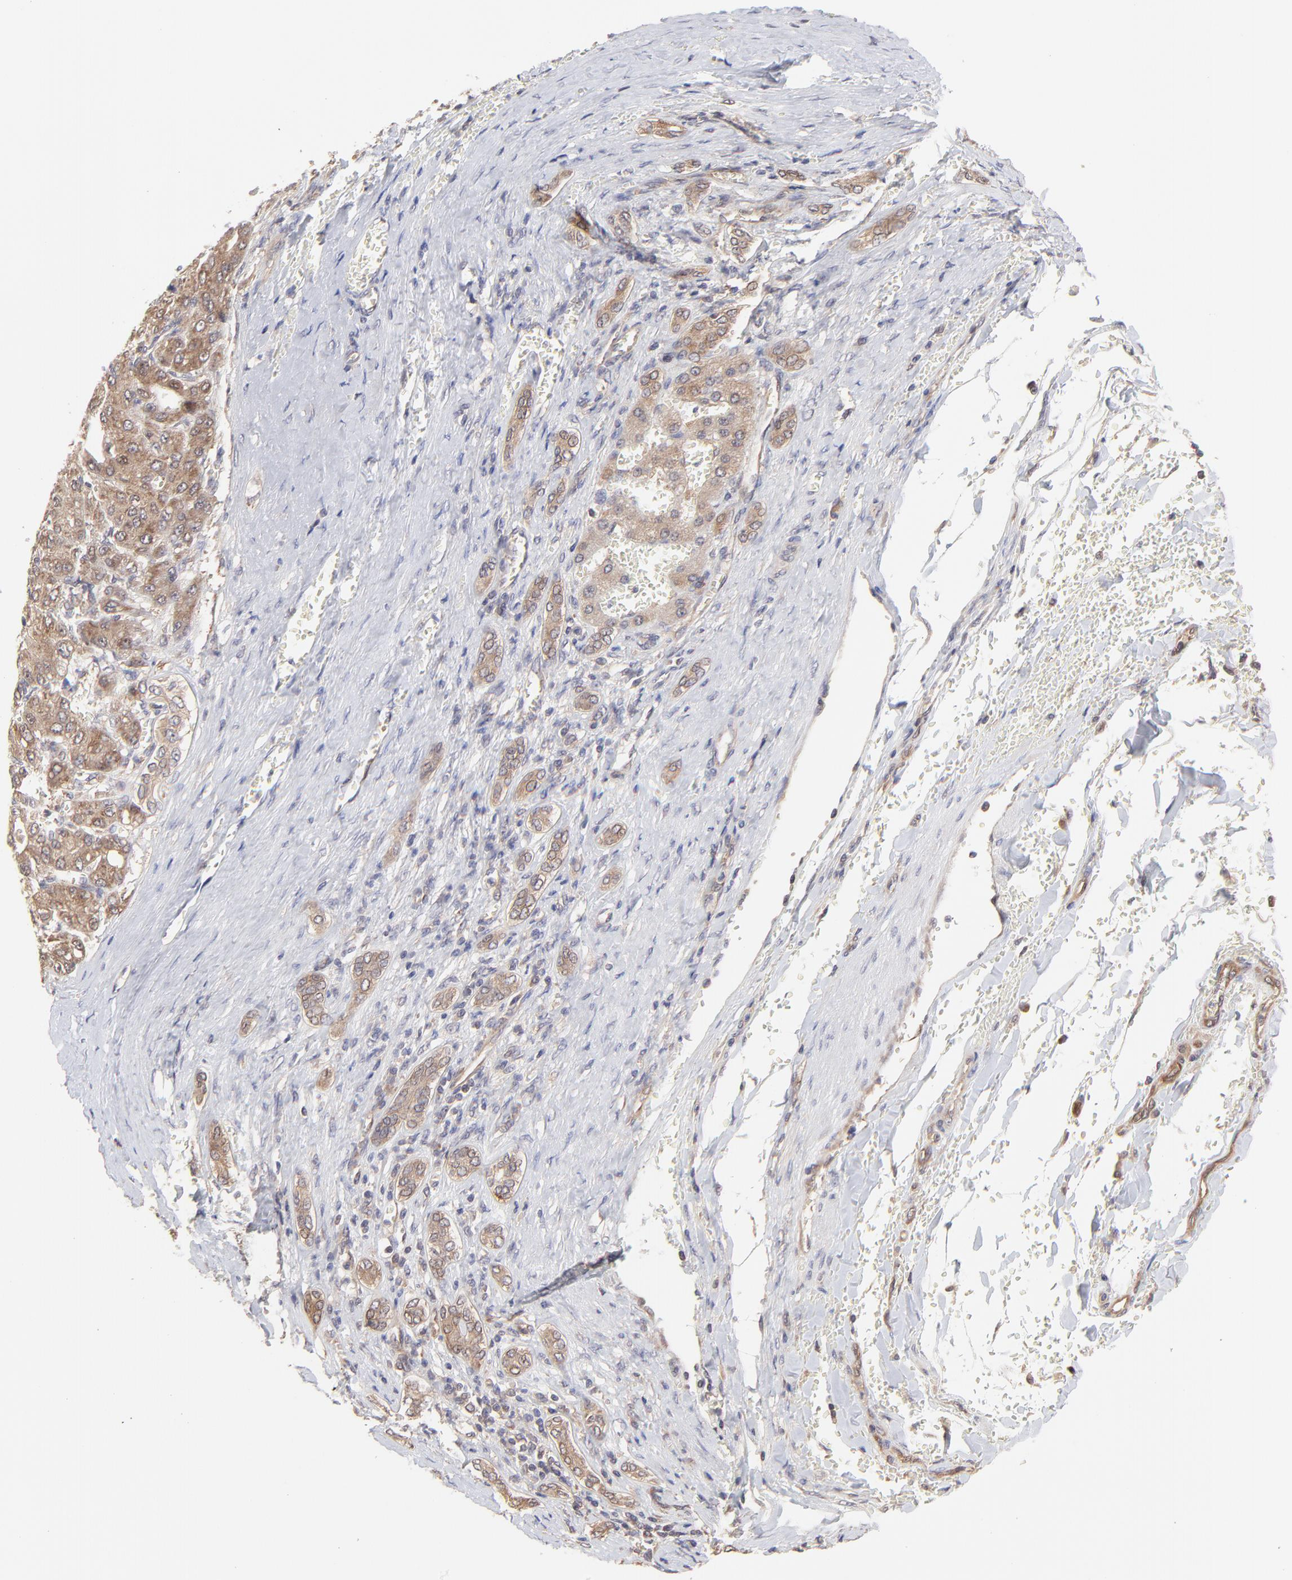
{"staining": {"intensity": "moderate", "quantity": ">75%", "location": "cytoplasmic/membranous"}, "tissue": "liver cancer", "cell_type": "Tumor cells", "image_type": "cancer", "snomed": [{"axis": "morphology", "description": "Carcinoma, Hepatocellular, NOS"}, {"axis": "topography", "description": "Liver"}], "caption": "Immunohistochemical staining of human liver hepatocellular carcinoma exhibits moderate cytoplasmic/membranous protein staining in approximately >75% of tumor cells.", "gene": "GART", "patient": {"sex": "male", "age": 69}}